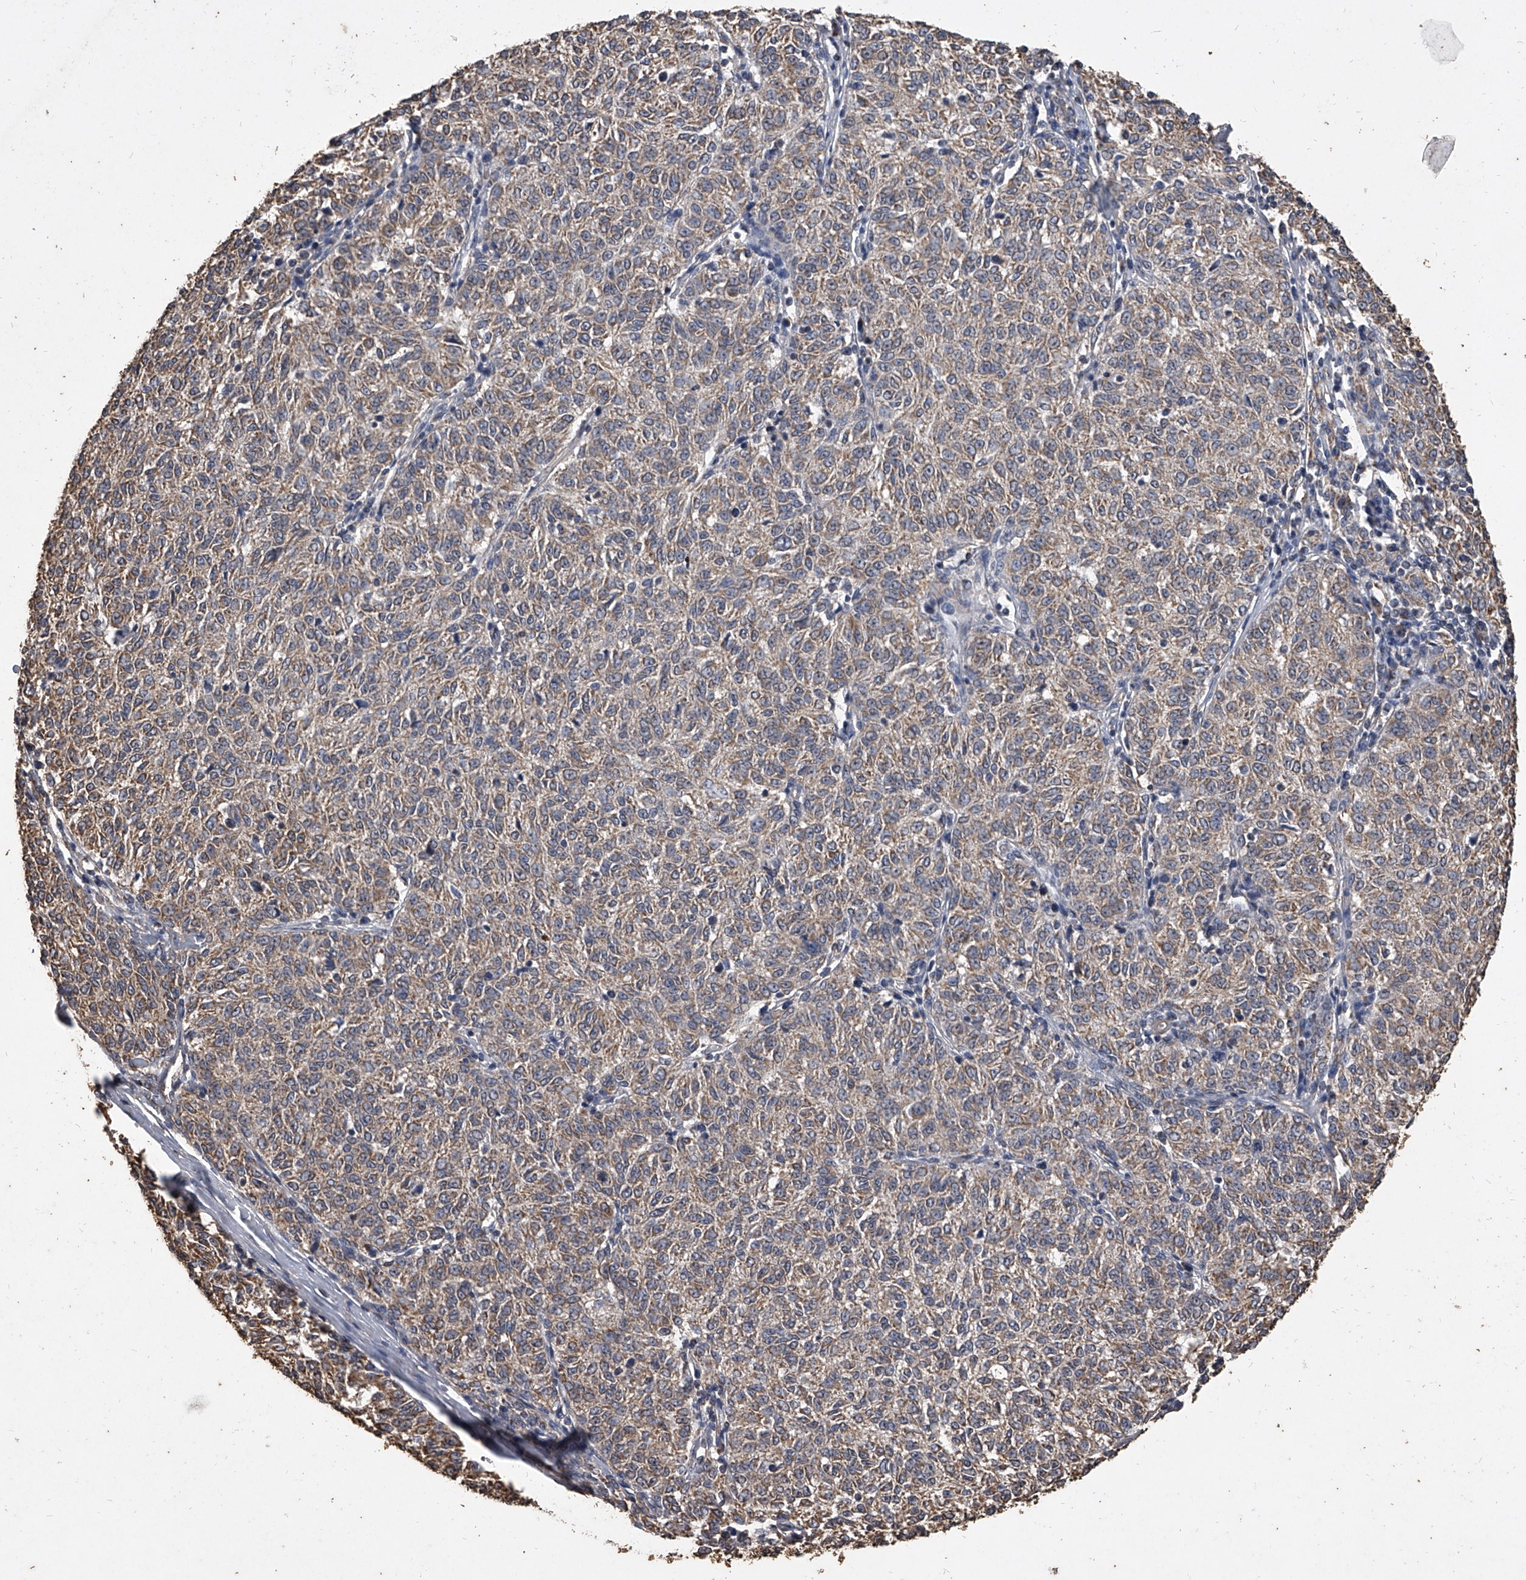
{"staining": {"intensity": "moderate", "quantity": ">75%", "location": "cytoplasmic/membranous"}, "tissue": "melanoma", "cell_type": "Tumor cells", "image_type": "cancer", "snomed": [{"axis": "morphology", "description": "Malignant melanoma, NOS"}, {"axis": "topography", "description": "Skin"}], "caption": "This micrograph demonstrates malignant melanoma stained with IHC to label a protein in brown. The cytoplasmic/membranous of tumor cells show moderate positivity for the protein. Nuclei are counter-stained blue.", "gene": "MRPL28", "patient": {"sex": "female", "age": 72}}